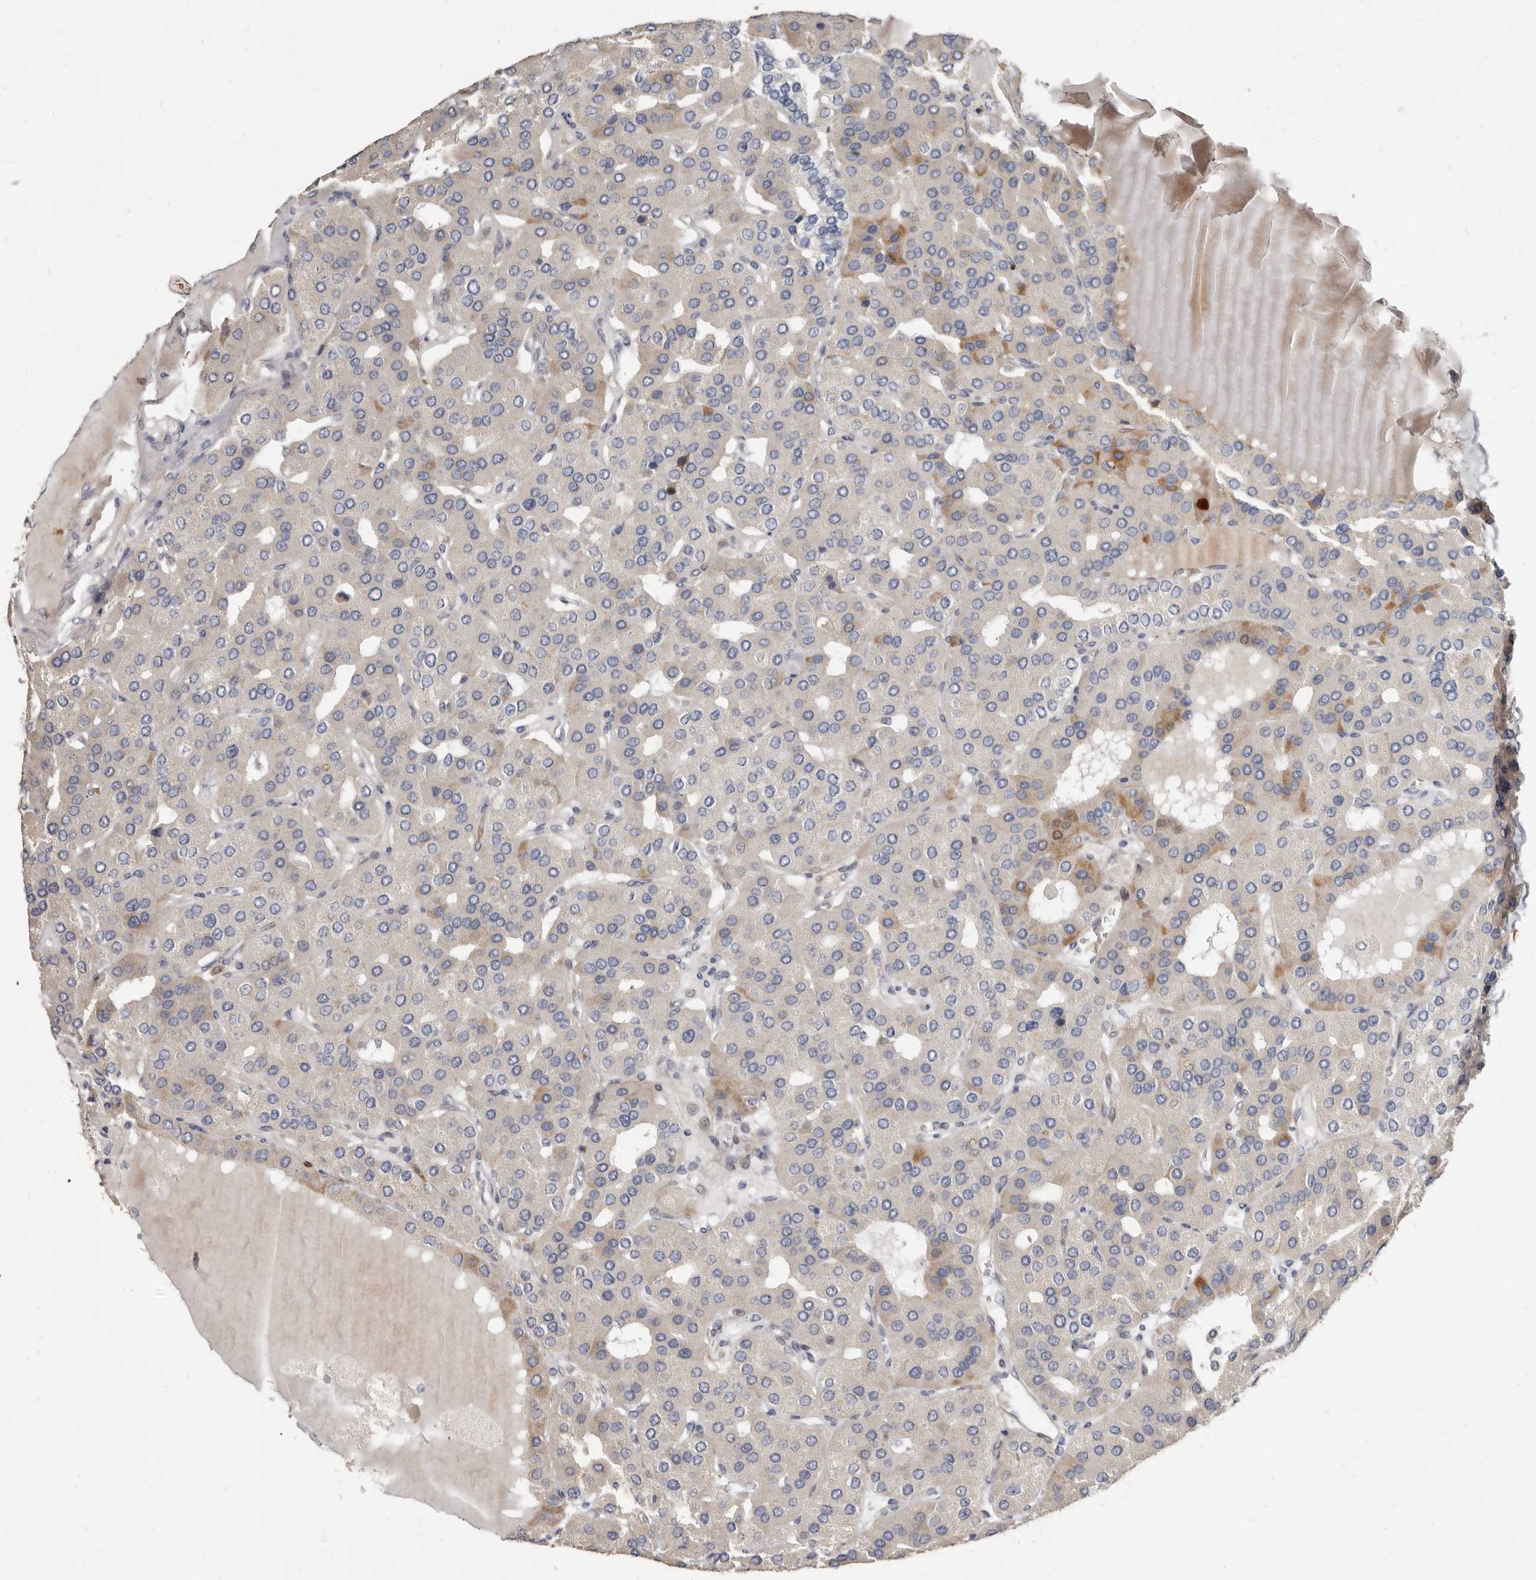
{"staining": {"intensity": "moderate", "quantity": "<25%", "location": "cytoplasmic/membranous"}, "tissue": "parathyroid gland", "cell_type": "Glandular cells", "image_type": "normal", "snomed": [{"axis": "morphology", "description": "Normal tissue, NOS"}, {"axis": "morphology", "description": "Adenoma, NOS"}, {"axis": "topography", "description": "Parathyroid gland"}], "caption": "Immunohistochemical staining of unremarkable parathyroid gland shows moderate cytoplasmic/membranous protein positivity in approximately <25% of glandular cells. (IHC, brightfield microscopy, high magnification).", "gene": "AIDA", "patient": {"sex": "female", "age": 86}}